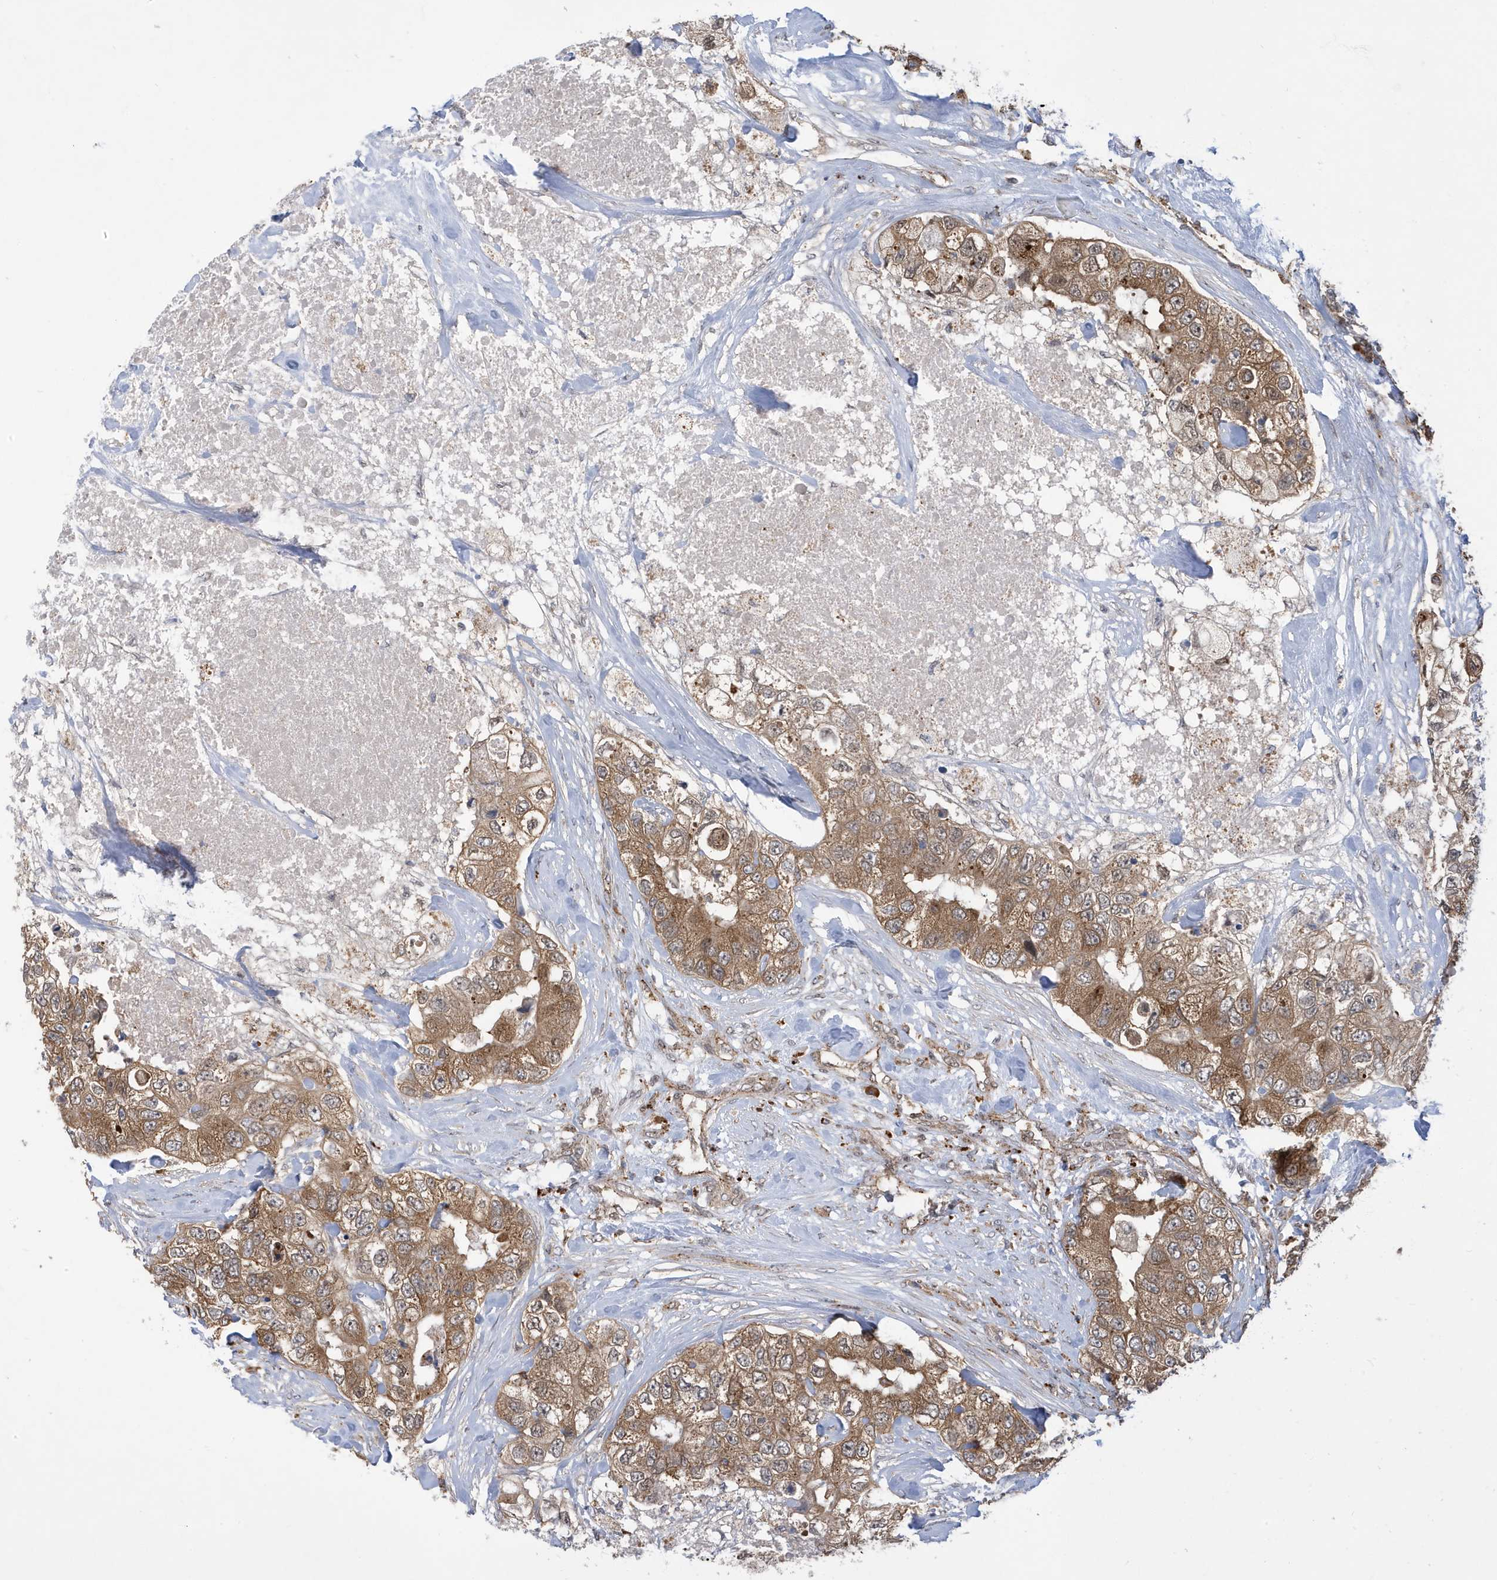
{"staining": {"intensity": "moderate", "quantity": ">75%", "location": "cytoplasmic/membranous"}, "tissue": "breast cancer", "cell_type": "Tumor cells", "image_type": "cancer", "snomed": [{"axis": "morphology", "description": "Duct carcinoma"}, {"axis": "topography", "description": "Breast"}], "caption": "Breast intraductal carcinoma was stained to show a protein in brown. There is medium levels of moderate cytoplasmic/membranous positivity in about >75% of tumor cells.", "gene": "ZNF507", "patient": {"sex": "female", "age": 62}}